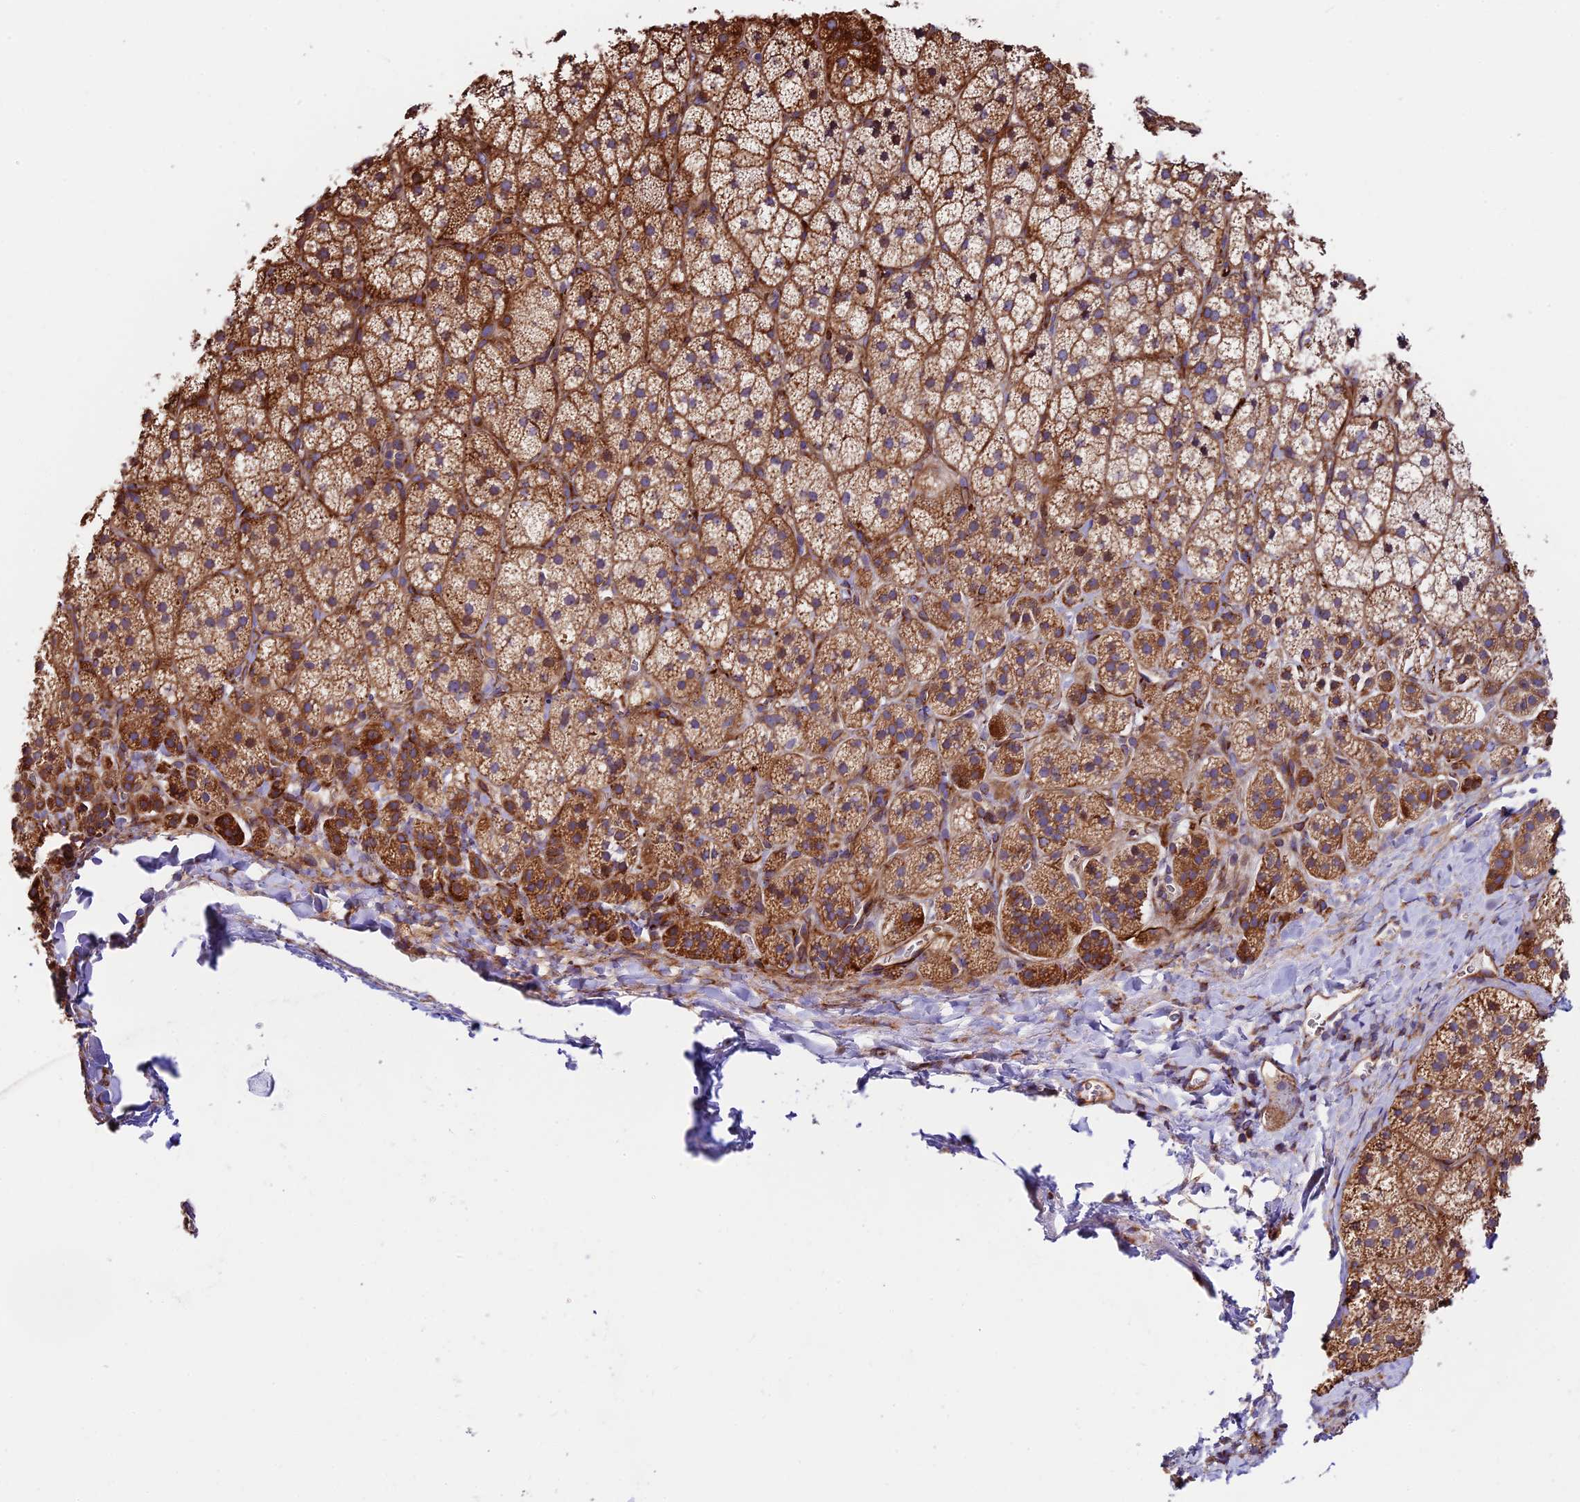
{"staining": {"intensity": "moderate", "quantity": ">75%", "location": "cytoplasmic/membranous"}, "tissue": "adrenal gland", "cell_type": "Glandular cells", "image_type": "normal", "snomed": [{"axis": "morphology", "description": "Normal tissue, NOS"}, {"axis": "topography", "description": "Adrenal gland"}], "caption": "This is an image of immunohistochemistry (IHC) staining of normal adrenal gland, which shows moderate positivity in the cytoplasmic/membranous of glandular cells.", "gene": "VPS13C", "patient": {"sex": "female", "age": 44}}